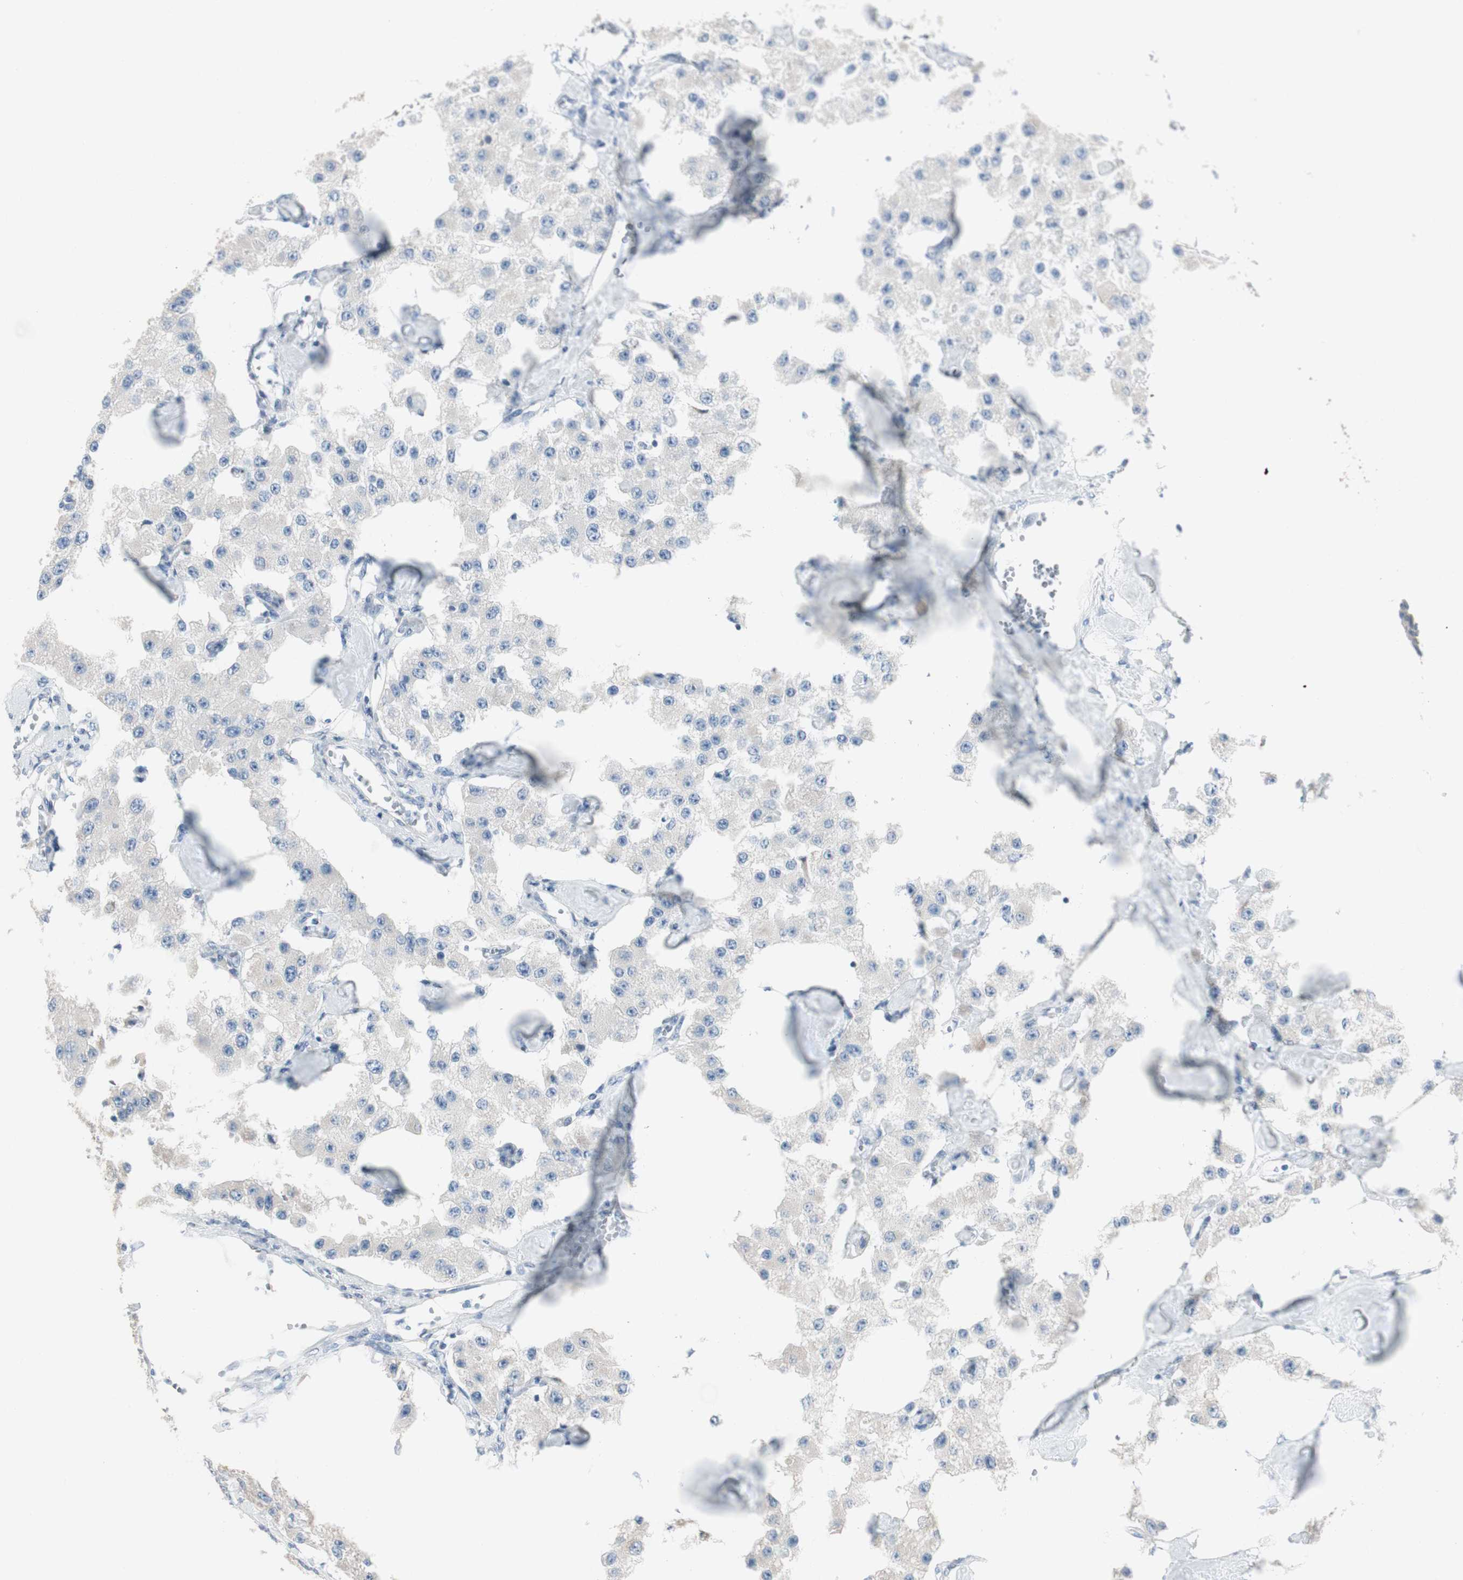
{"staining": {"intensity": "negative", "quantity": "none", "location": "none"}, "tissue": "carcinoid", "cell_type": "Tumor cells", "image_type": "cancer", "snomed": [{"axis": "morphology", "description": "Carcinoid, malignant, NOS"}, {"axis": "topography", "description": "Pancreas"}], "caption": "Human malignant carcinoid stained for a protein using IHC displays no staining in tumor cells.", "gene": "SPINK4", "patient": {"sex": "male", "age": 41}}